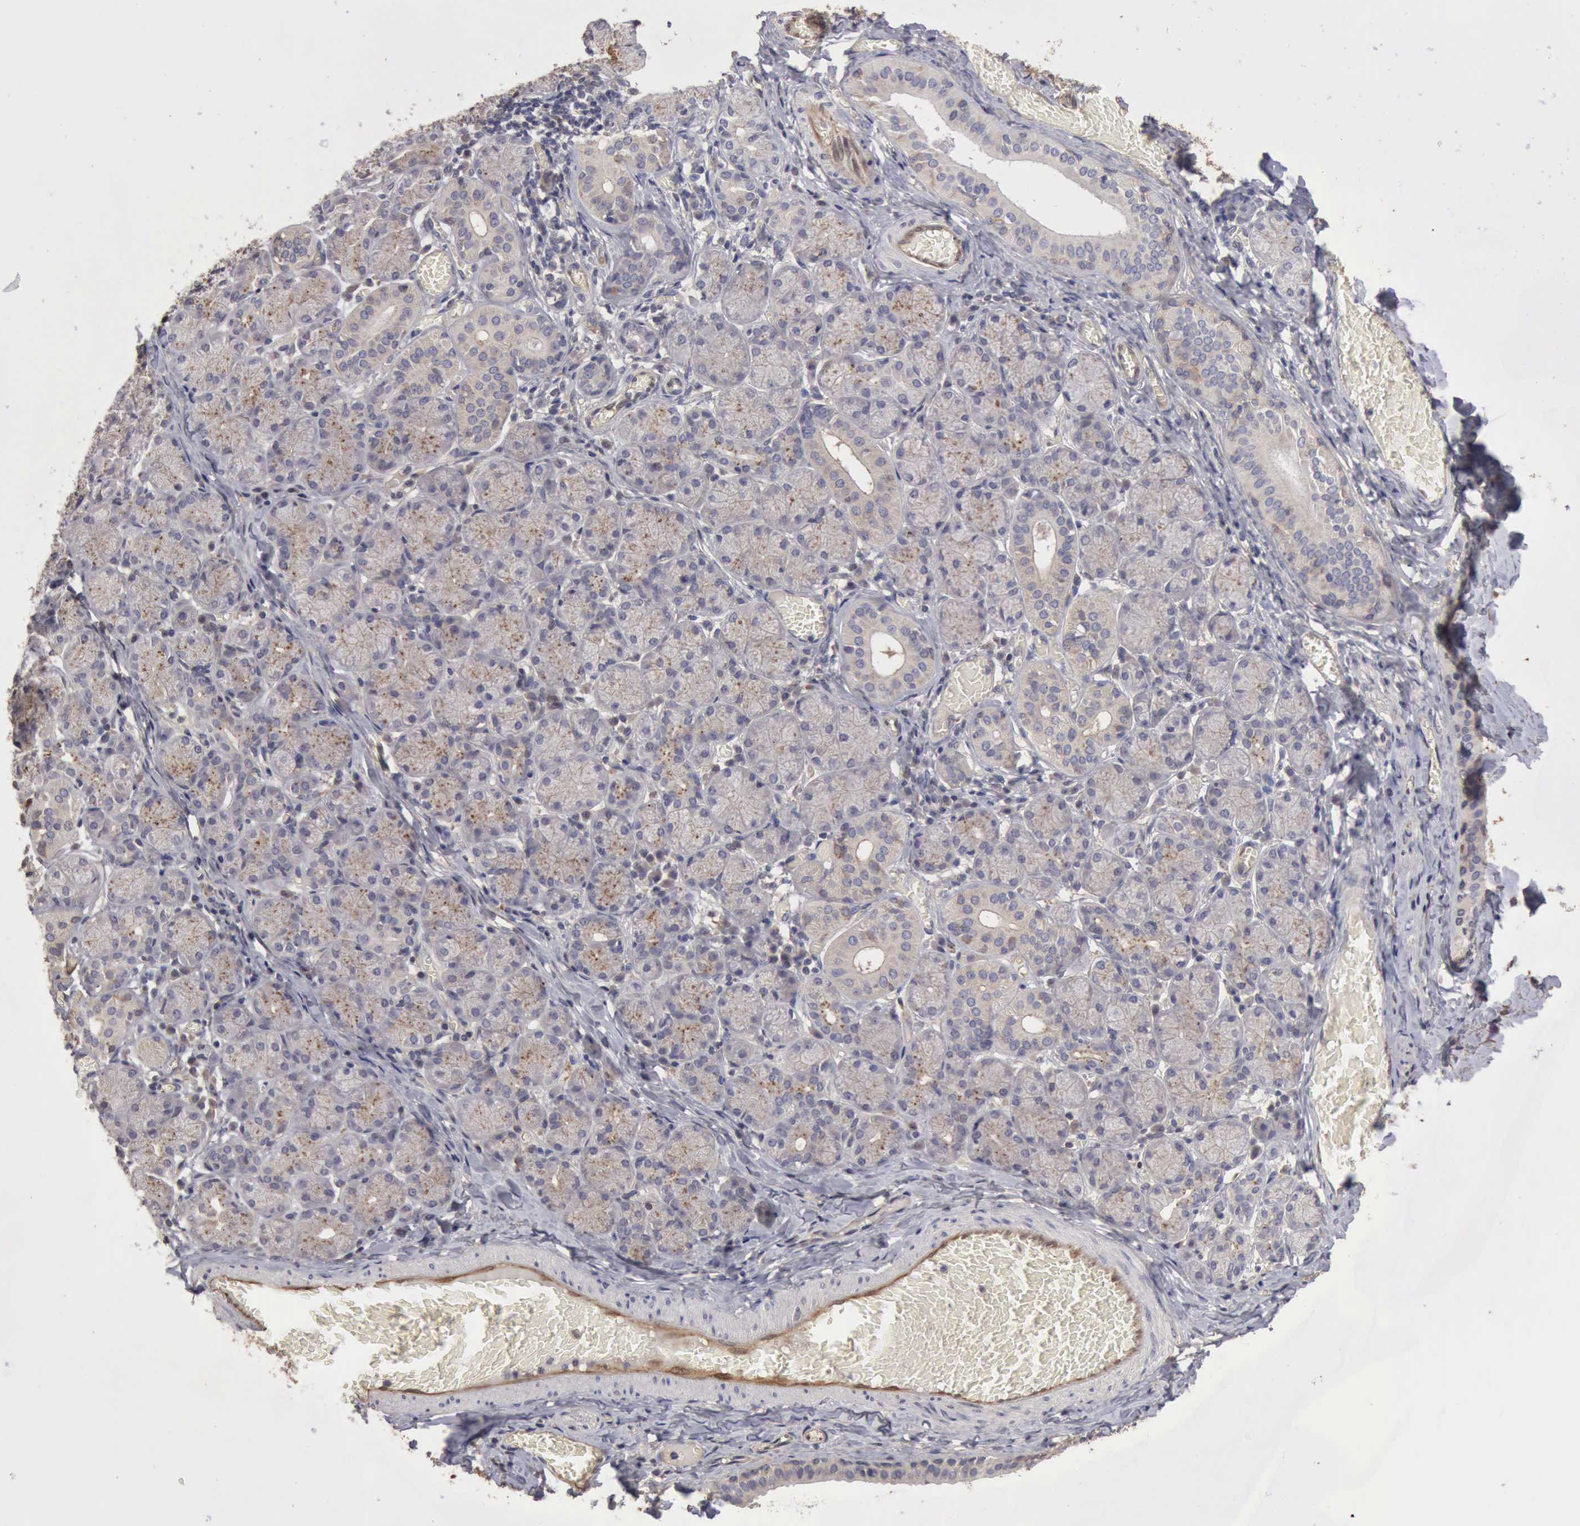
{"staining": {"intensity": "negative", "quantity": "none", "location": "none"}, "tissue": "salivary gland", "cell_type": "Glandular cells", "image_type": "normal", "snomed": [{"axis": "morphology", "description": "Normal tissue, NOS"}, {"axis": "topography", "description": "Salivary gland"}], "caption": "The immunohistochemistry (IHC) histopathology image has no significant expression in glandular cells of salivary gland.", "gene": "BMX", "patient": {"sex": "female", "age": 24}}